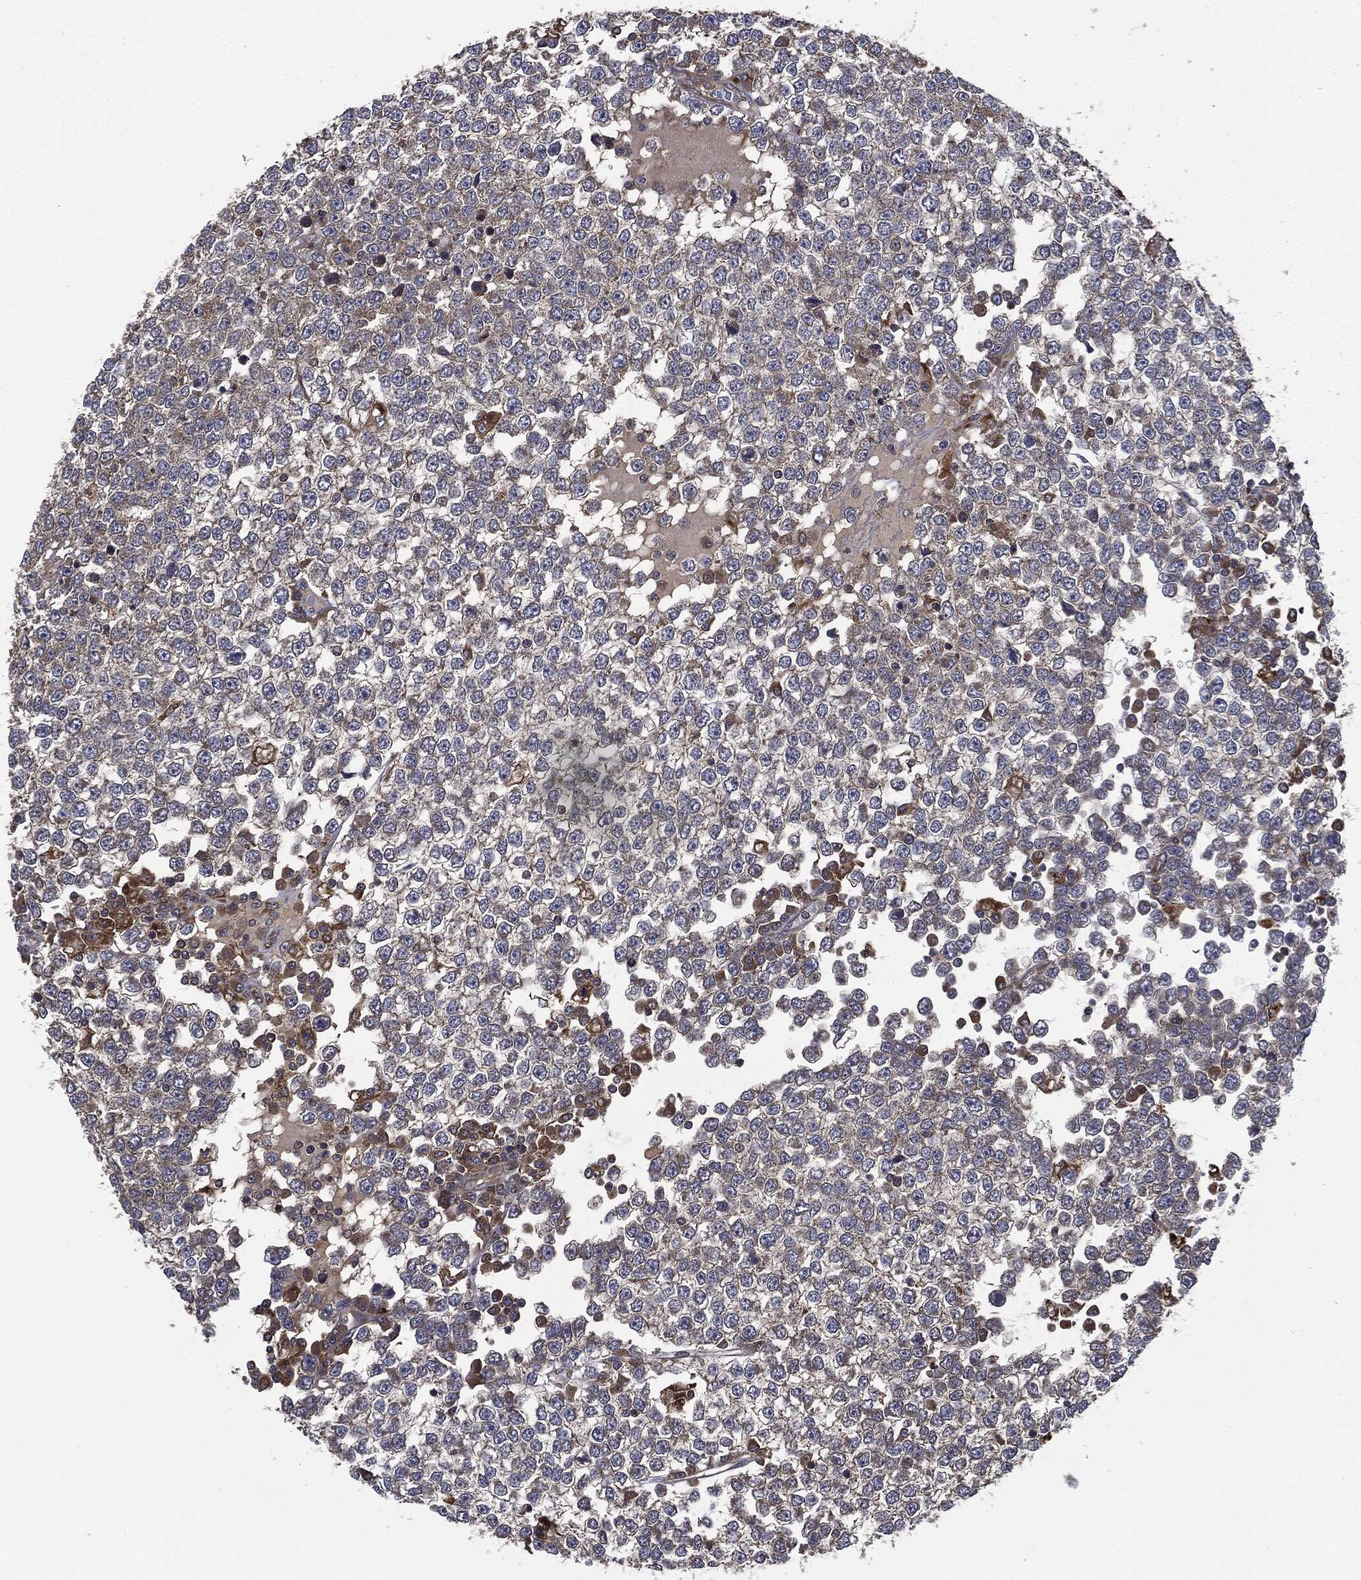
{"staining": {"intensity": "negative", "quantity": "none", "location": "none"}, "tissue": "testis cancer", "cell_type": "Tumor cells", "image_type": "cancer", "snomed": [{"axis": "morphology", "description": "Seminoma, NOS"}, {"axis": "topography", "description": "Testis"}], "caption": "DAB (3,3'-diaminobenzidine) immunohistochemical staining of human testis seminoma demonstrates no significant positivity in tumor cells.", "gene": "PLOD3", "patient": {"sex": "male", "age": 65}}